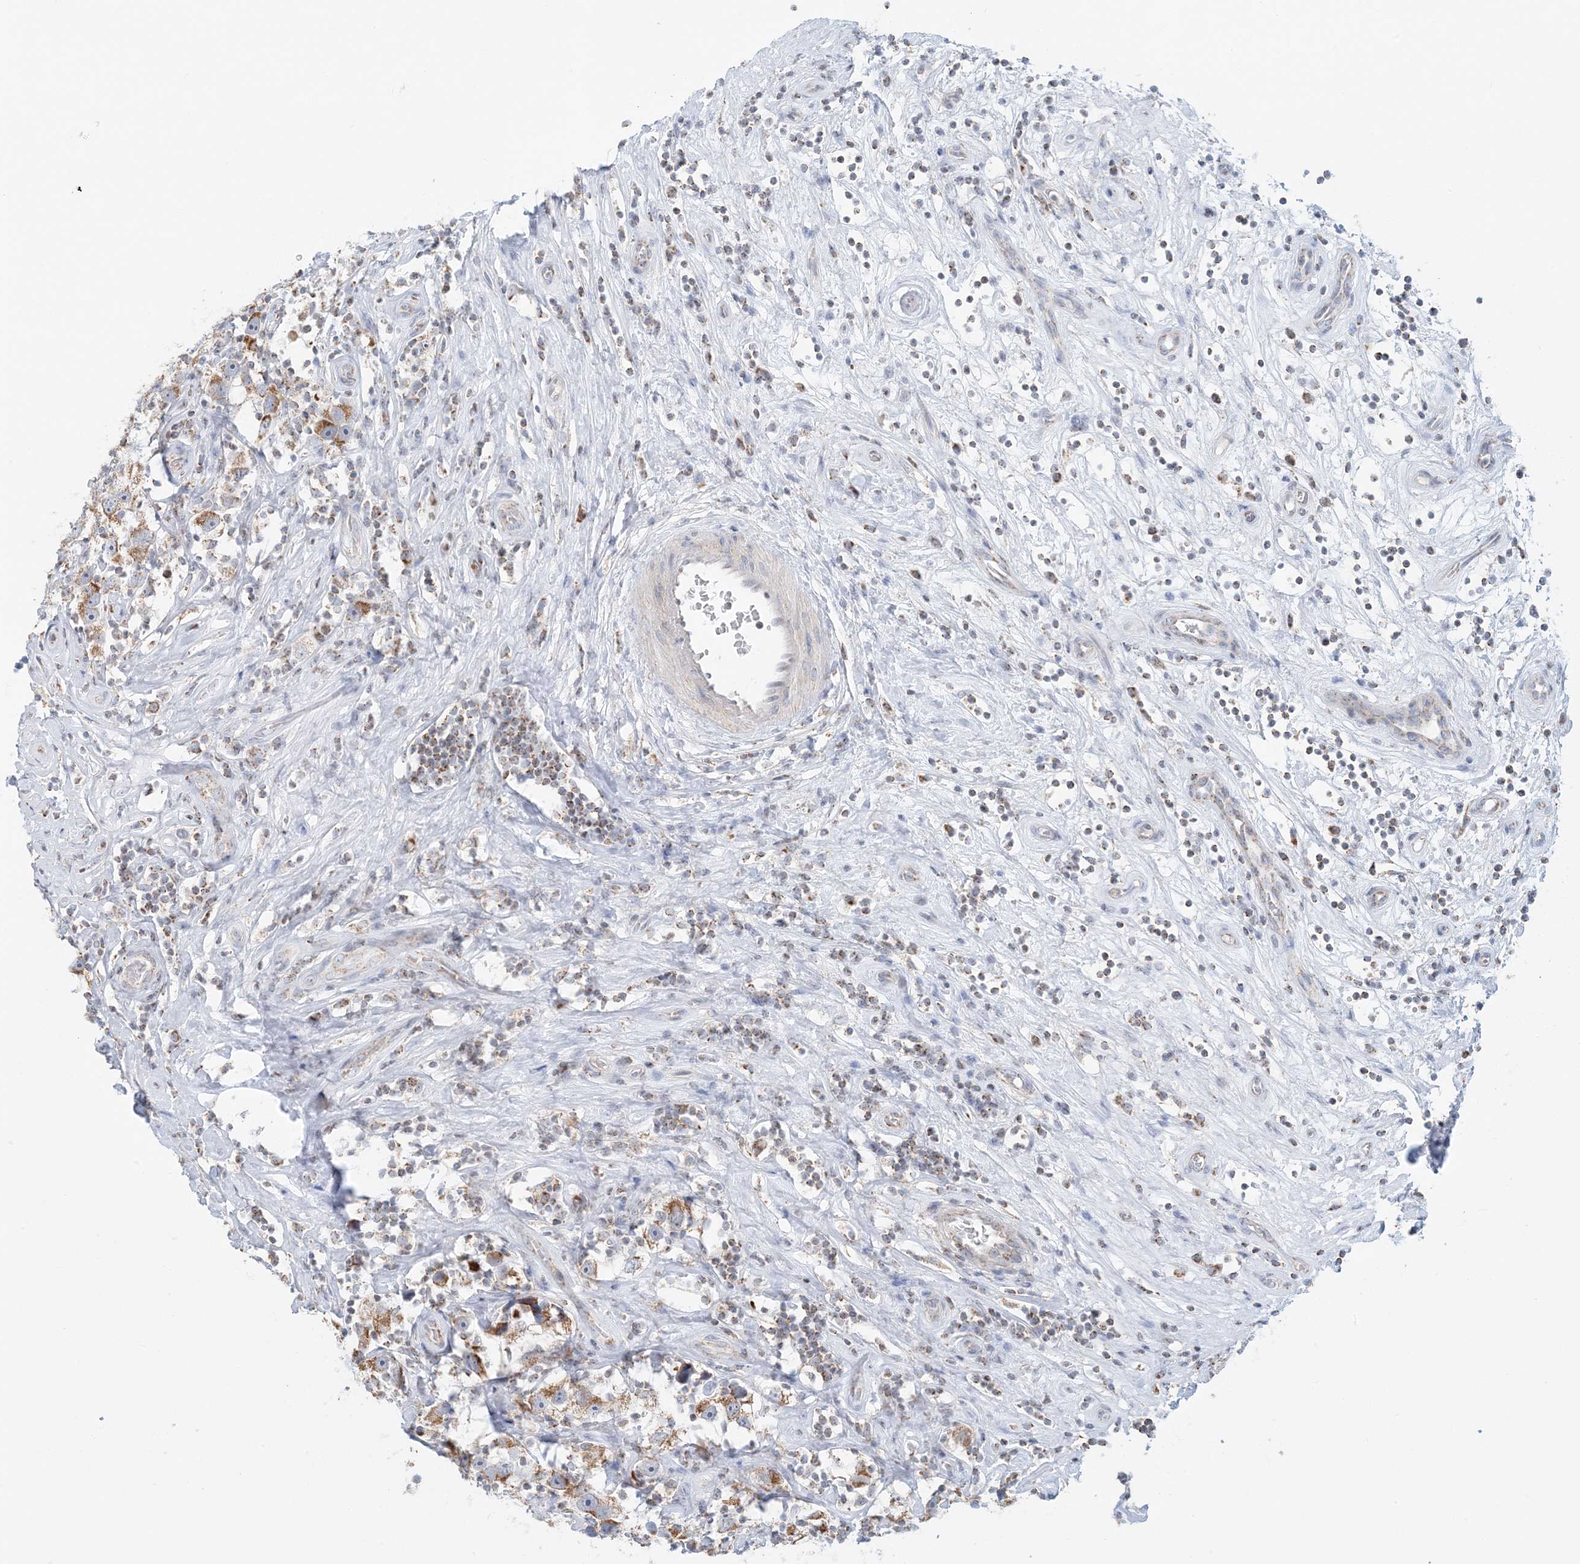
{"staining": {"intensity": "moderate", "quantity": ">75%", "location": "cytoplasmic/membranous"}, "tissue": "testis cancer", "cell_type": "Tumor cells", "image_type": "cancer", "snomed": [{"axis": "morphology", "description": "Seminoma, NOS"}, {"axis": "topography", "description": "Testis"}], "caption": "Immunohistochemistry photomicrograph of human testis cancer stained for a protein (brown), which exhibits medium levels of moderate cytoplasmic/membranous staining in approximately >75% of tumor cells.", "gene": "BDH1", "patient": {"sex": "male", "age": 49}}